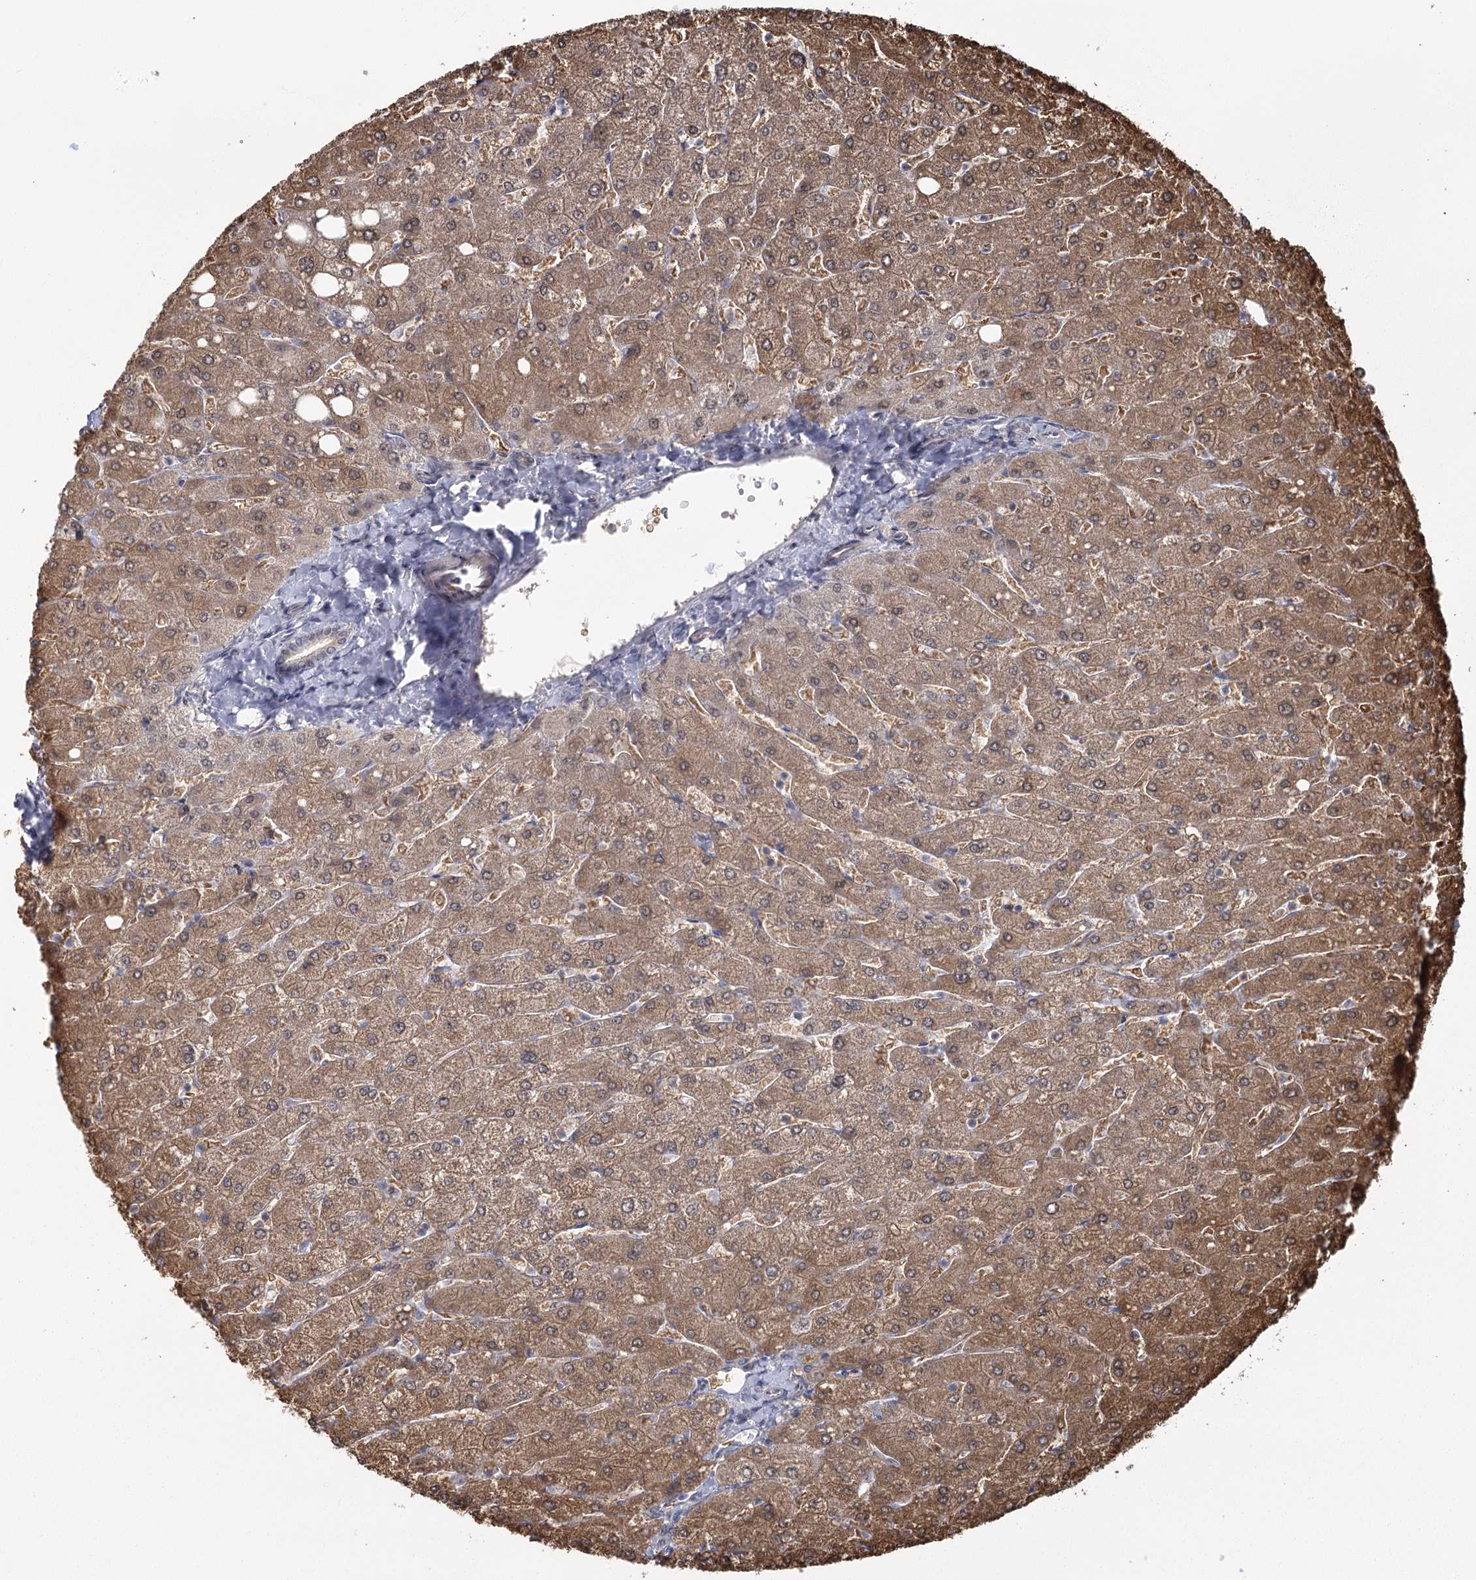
{"staining": {"intensity": "moderate", "quantity": "25%-75%", "location": "cytoplasmic/membranous"}, "tissue": "liver", "cell_type": "Cholangiocytes", "image_type": "normal", "snomed": [{"axis": "morphology", "description": "Normal tissue, NOS"}, {"axis": "topography", "description": "Liver"}], "caption": "Immunohistochemical staining of unremarkable human liver reveals 25%-75% levels of moderate cytoplasmic/membranous protein staining in about 25%-75% of cholangiocytes. The staining is performed using DAB brown chromogen to label protein expression. The nuclei are counter-stained blue using hematoxylin.", "gene": "TBC1D9B", "patient": {"sex": "male", "age": 55}}